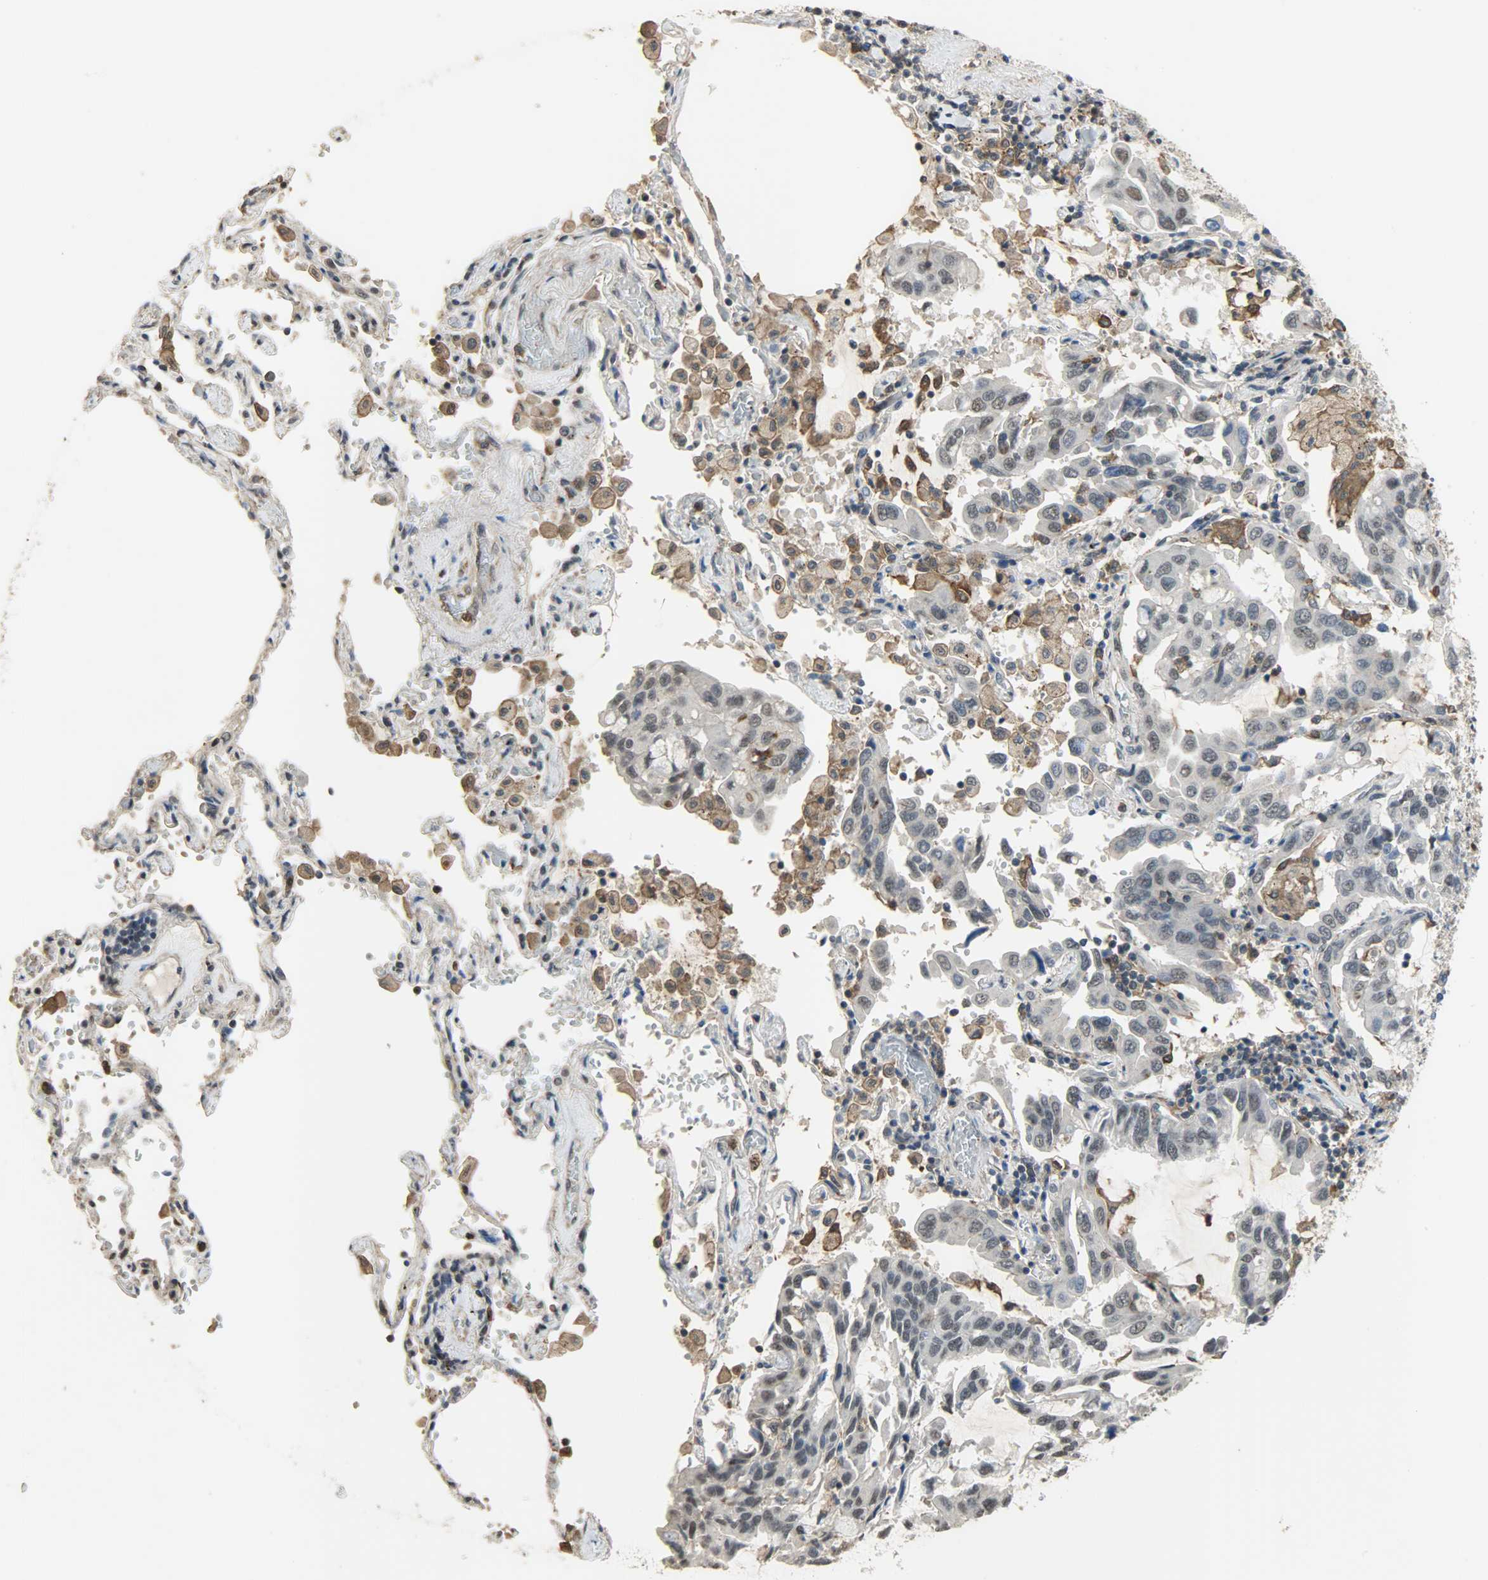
{"staining": {"intensity": "negative", "quantity": "none", "location": "none"}, "tissue": "lung cancer", "cell_type": "Tumor cells", "image_type": "cancer", "snomed": [{"axis": "morphology", "description": "Adenocarcinoma, NOS"}, {"axis": "topography", "description": "Lung"}], "caption": "There is no significant expression in tumor cells of adenocarcinoma (lung). (DAB (3,3'-diaminobenzidine) IHC with hematoxylin counter stain).", "gene": "SKAP2", "patient": {"sex": "male", "age": 64}}